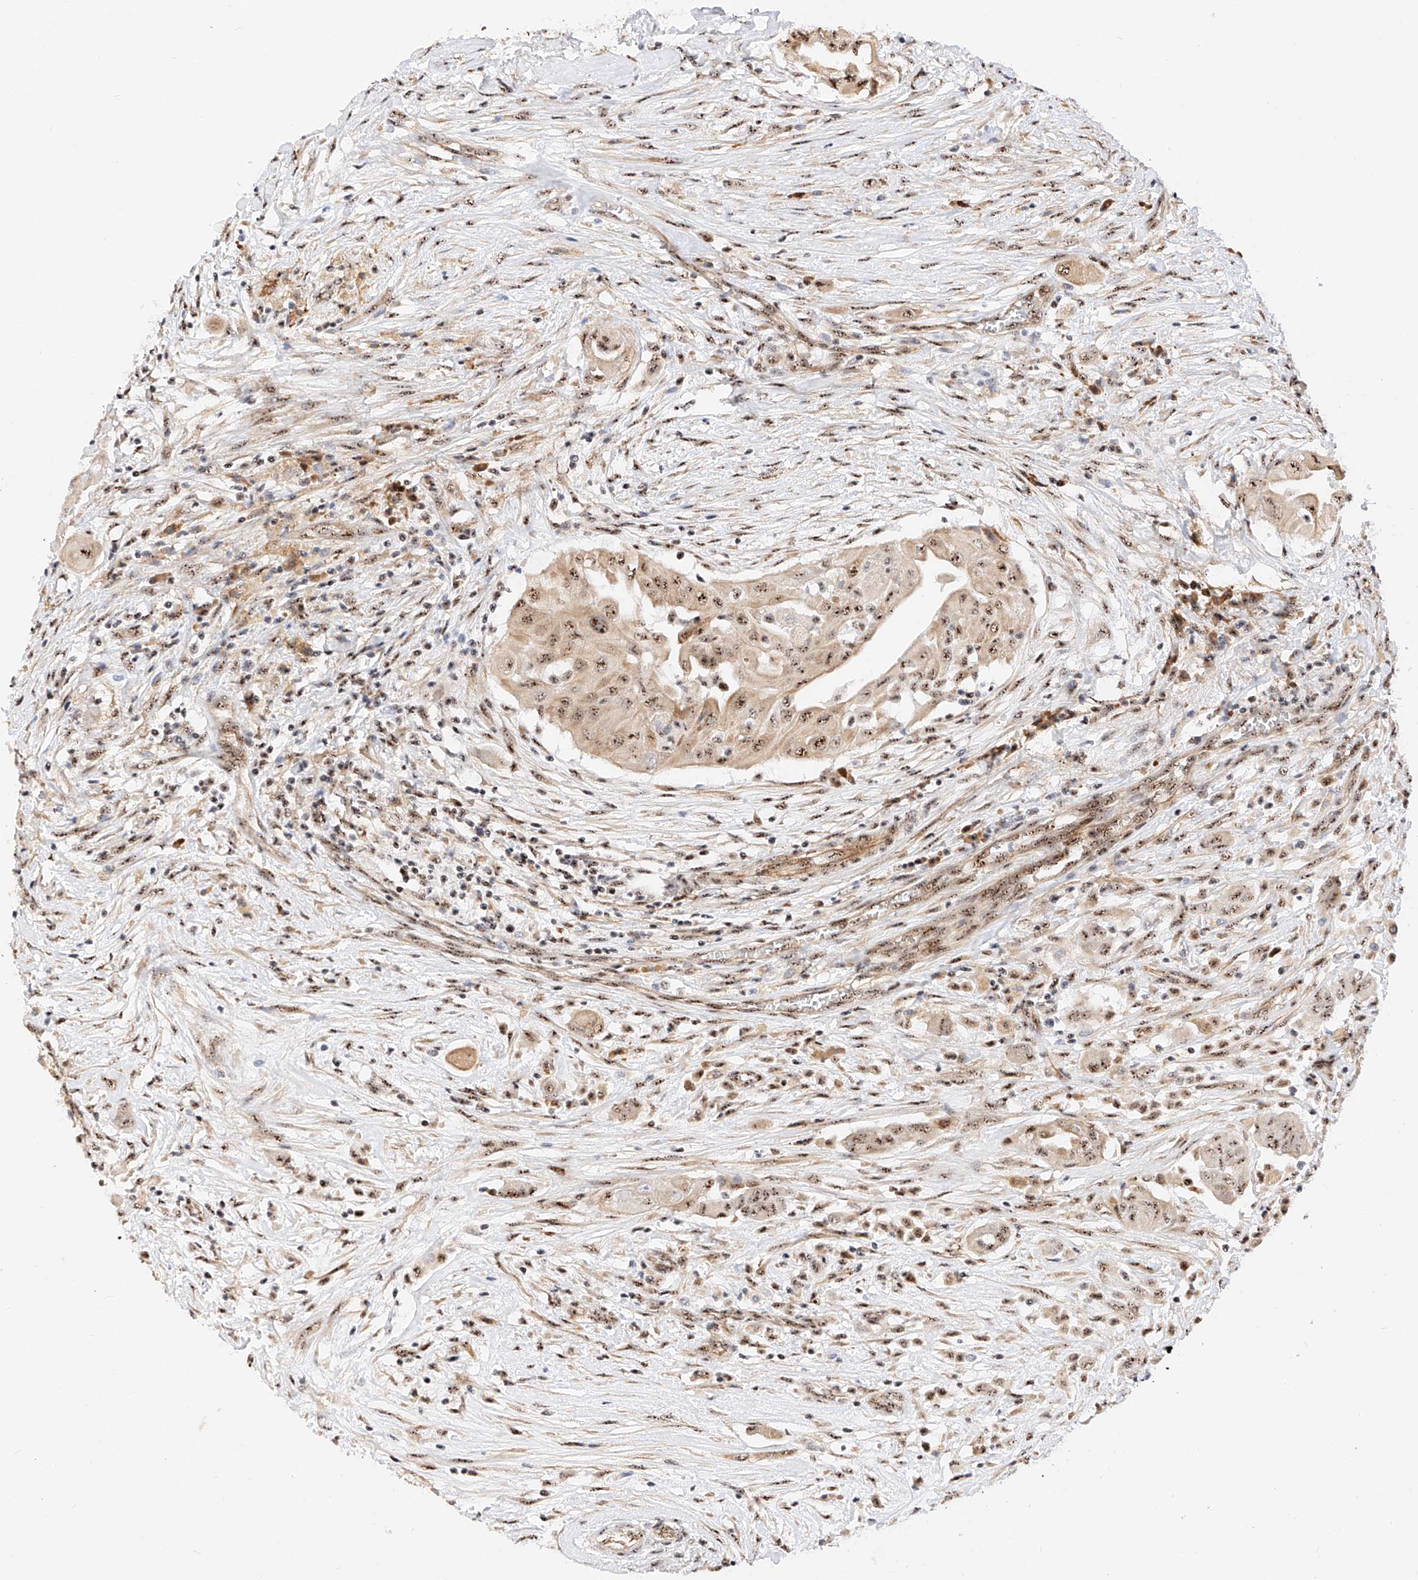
{"staining": {"intensity": "moderate", "quantity": ">75%", "location": "nuclear"}, "tissue": "thyroid cancer", "cell_type": "Tumor cells", "image_type": "cancer", "snomed": [{"axis": "morphology", "description": "Papillary adenocarcinoma, NOS"}, {"axis": "topography", "description": "Thyroid gland"}], "caption": "This photomicrograph shows immunohistochemistry (IHC) staining of human papillary adenocarcinoma (thyroid), with medium moderate nuclear expression in approximately >75% of tumor cells.", "gene": "ATXN7L2", "patient": {"sex": "female", "age": 59}}